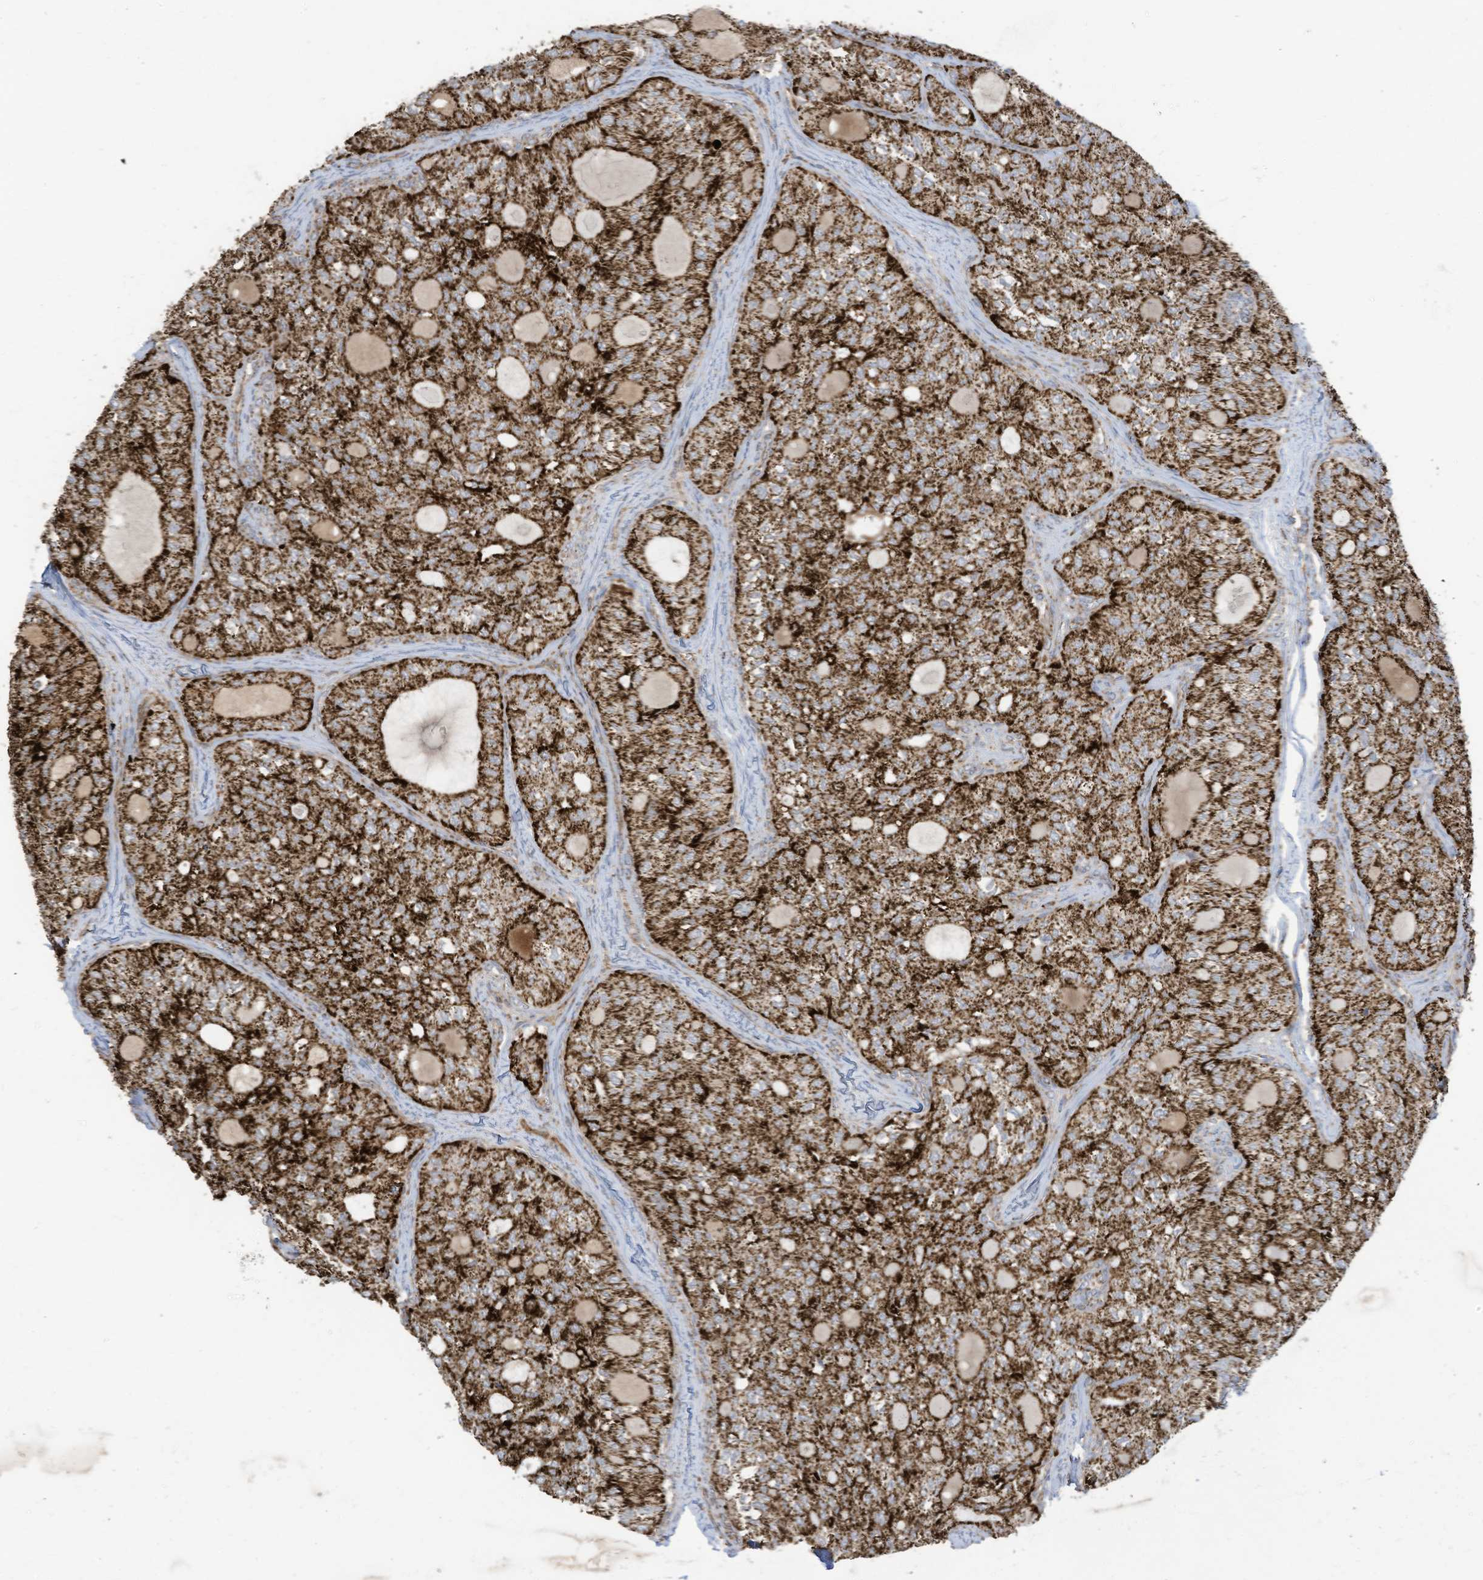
{"staining": {"intensity": "strong", "quantity": ">75%", "location": "cytoplasmic/membranous"}, "tissue": "thyroid cancer", "cell_type": "Tumor cells", "image_type": "cancer", "snomed": [{"axis": "morphology", "description": "Follicular adenoma carcinoma, NOS"}, {"axis": "topography", "description": "Thyroid gland"}], "caption": "A micrograph of human thyroid follicular adenoma carcinoma stained for a protein demonstrates strong cytoplasmic/membranous brown staining in tumor cells.", "gene": "COX10", "patient": {"sex": "male", "age": 75}}